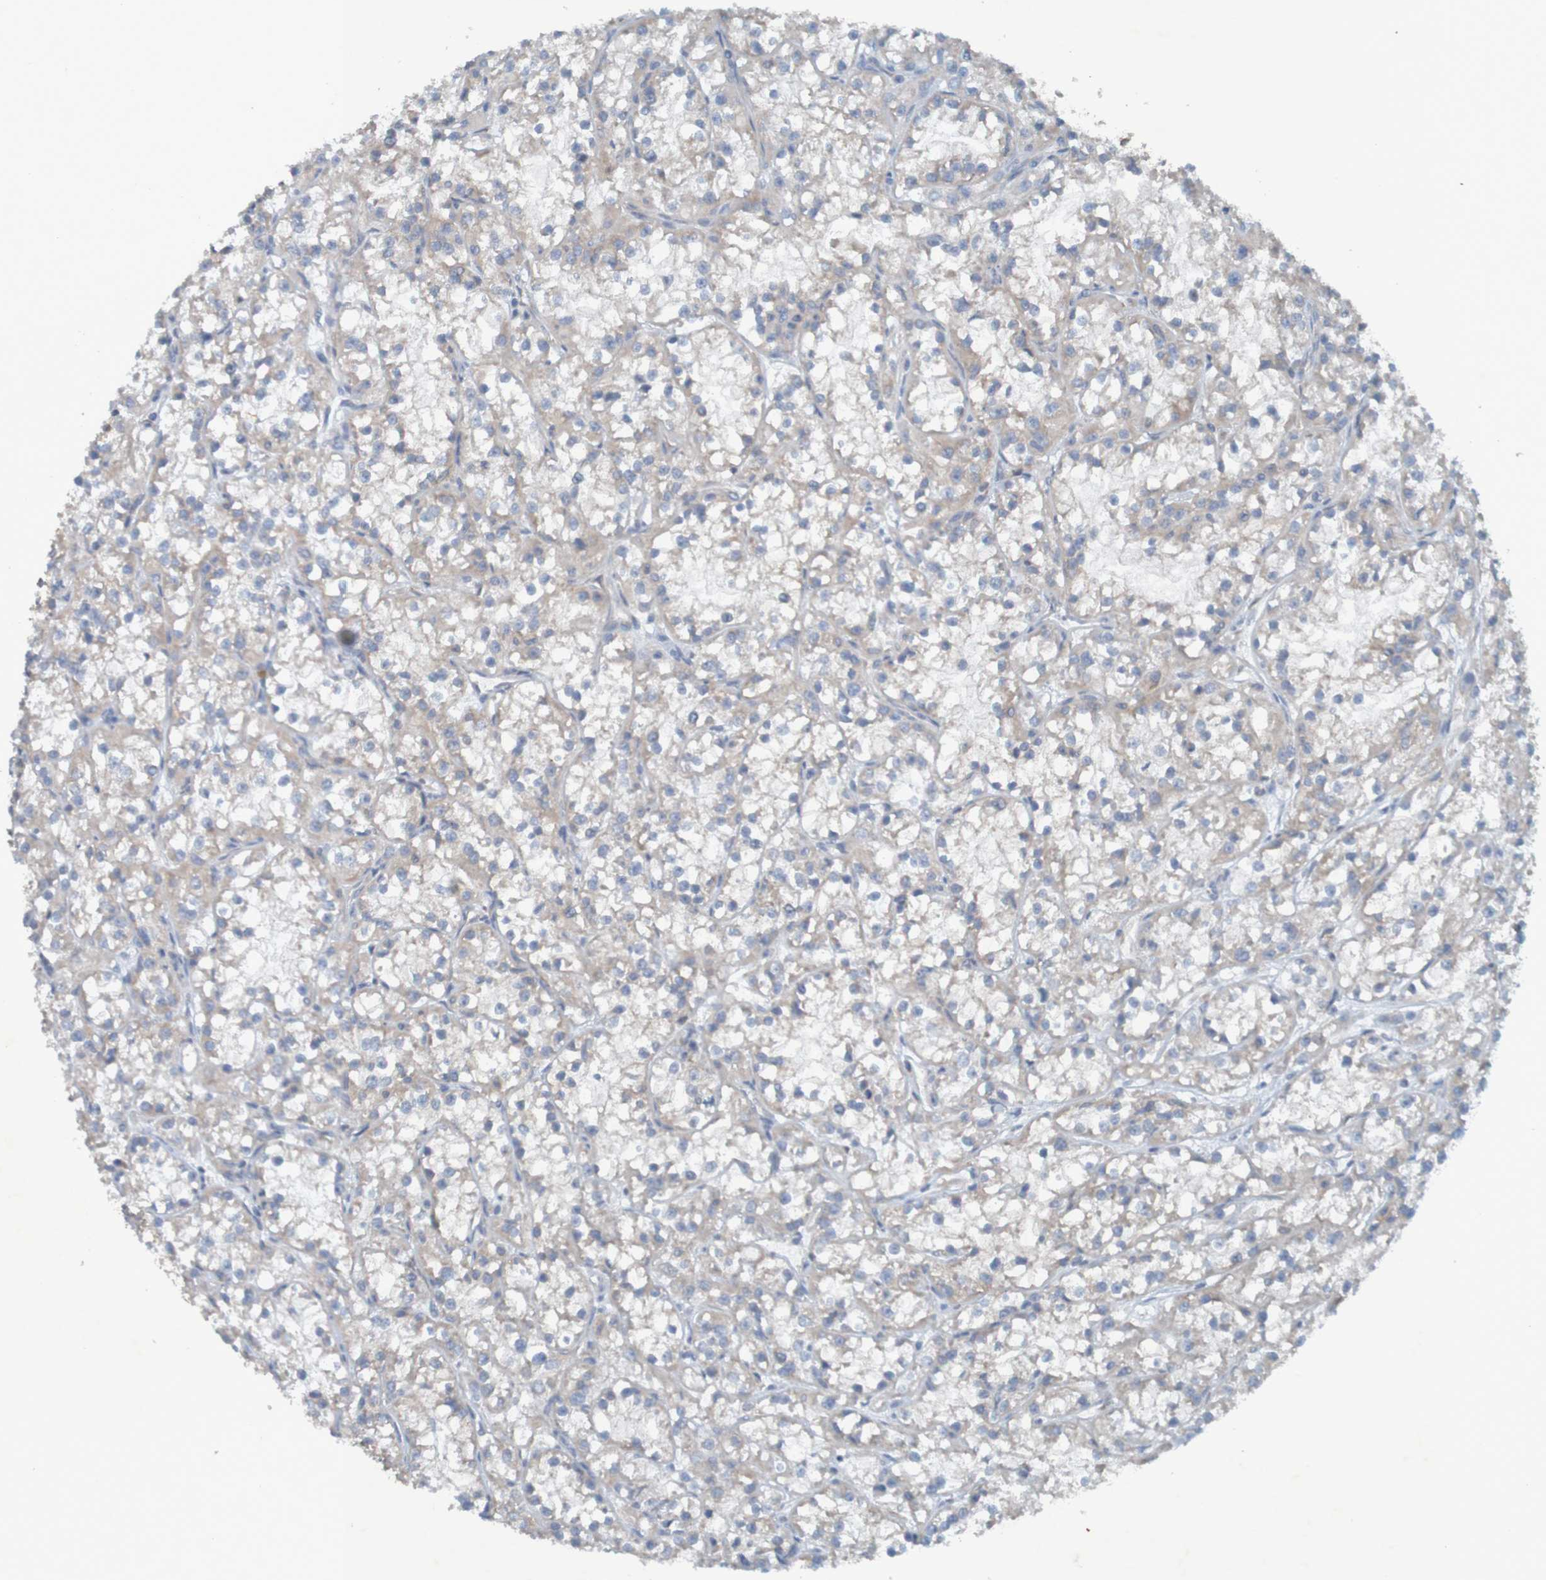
{"staining": {"intensity": "weak", "quantity": "25%-75%", "location": "cytoplasmic/membranous"}, "tissue": "renal cancer", "cell_type": "Tumor cells", "image_type": "cancer", "snomed": [{"axis": "morphology", "description": "Adenocarcinoma, NOS"}, {"axis": "topography", "description": "Kidney"}], "caption": "This image reveals IHC staining of renal cancer (adenocarcinoma), with low weak cytoplasmic/membranous staining in approximately 25%-75% of tumor cells.", "gene": "DNAJC4", "patient": {"sex": "female", "age": 52}}